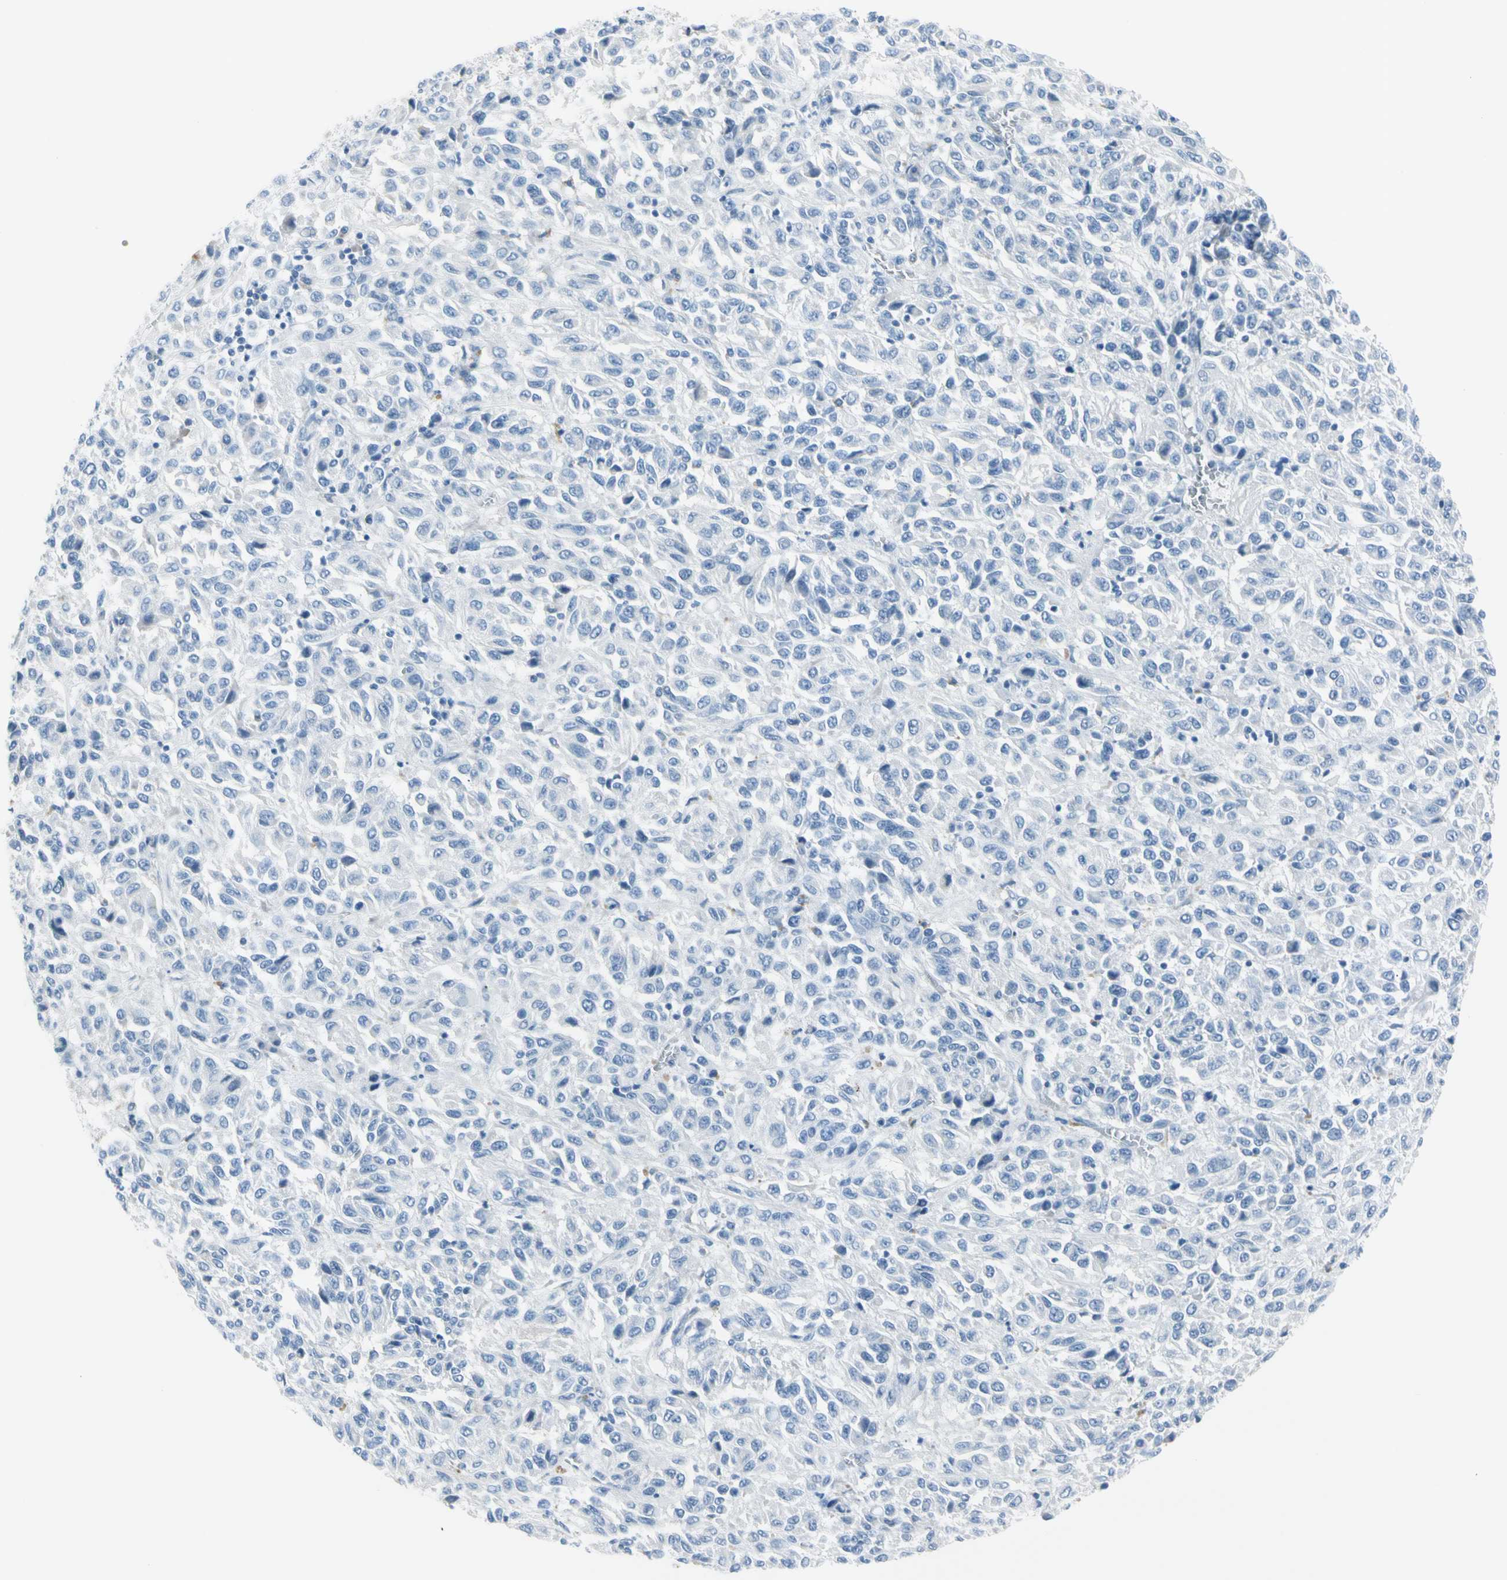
{"staining": {"intensity": "negative", "quantity": "none", "location": "none"}, "tissue": "melanoma", "cell_type": "Tumor cells", "image_type": "cancer", "snomed": [{"axis": "morphology", "description": "Malignant melanoma, Metastatic site"}, {"axis": "topography", "description": "Lung"}], "caption": "IHC image of human melanoma stained for a protein (brown), which shows no positivity in tumor cells.", "gene": "TPO", "patient": {"sex": "male", "age": 64}}